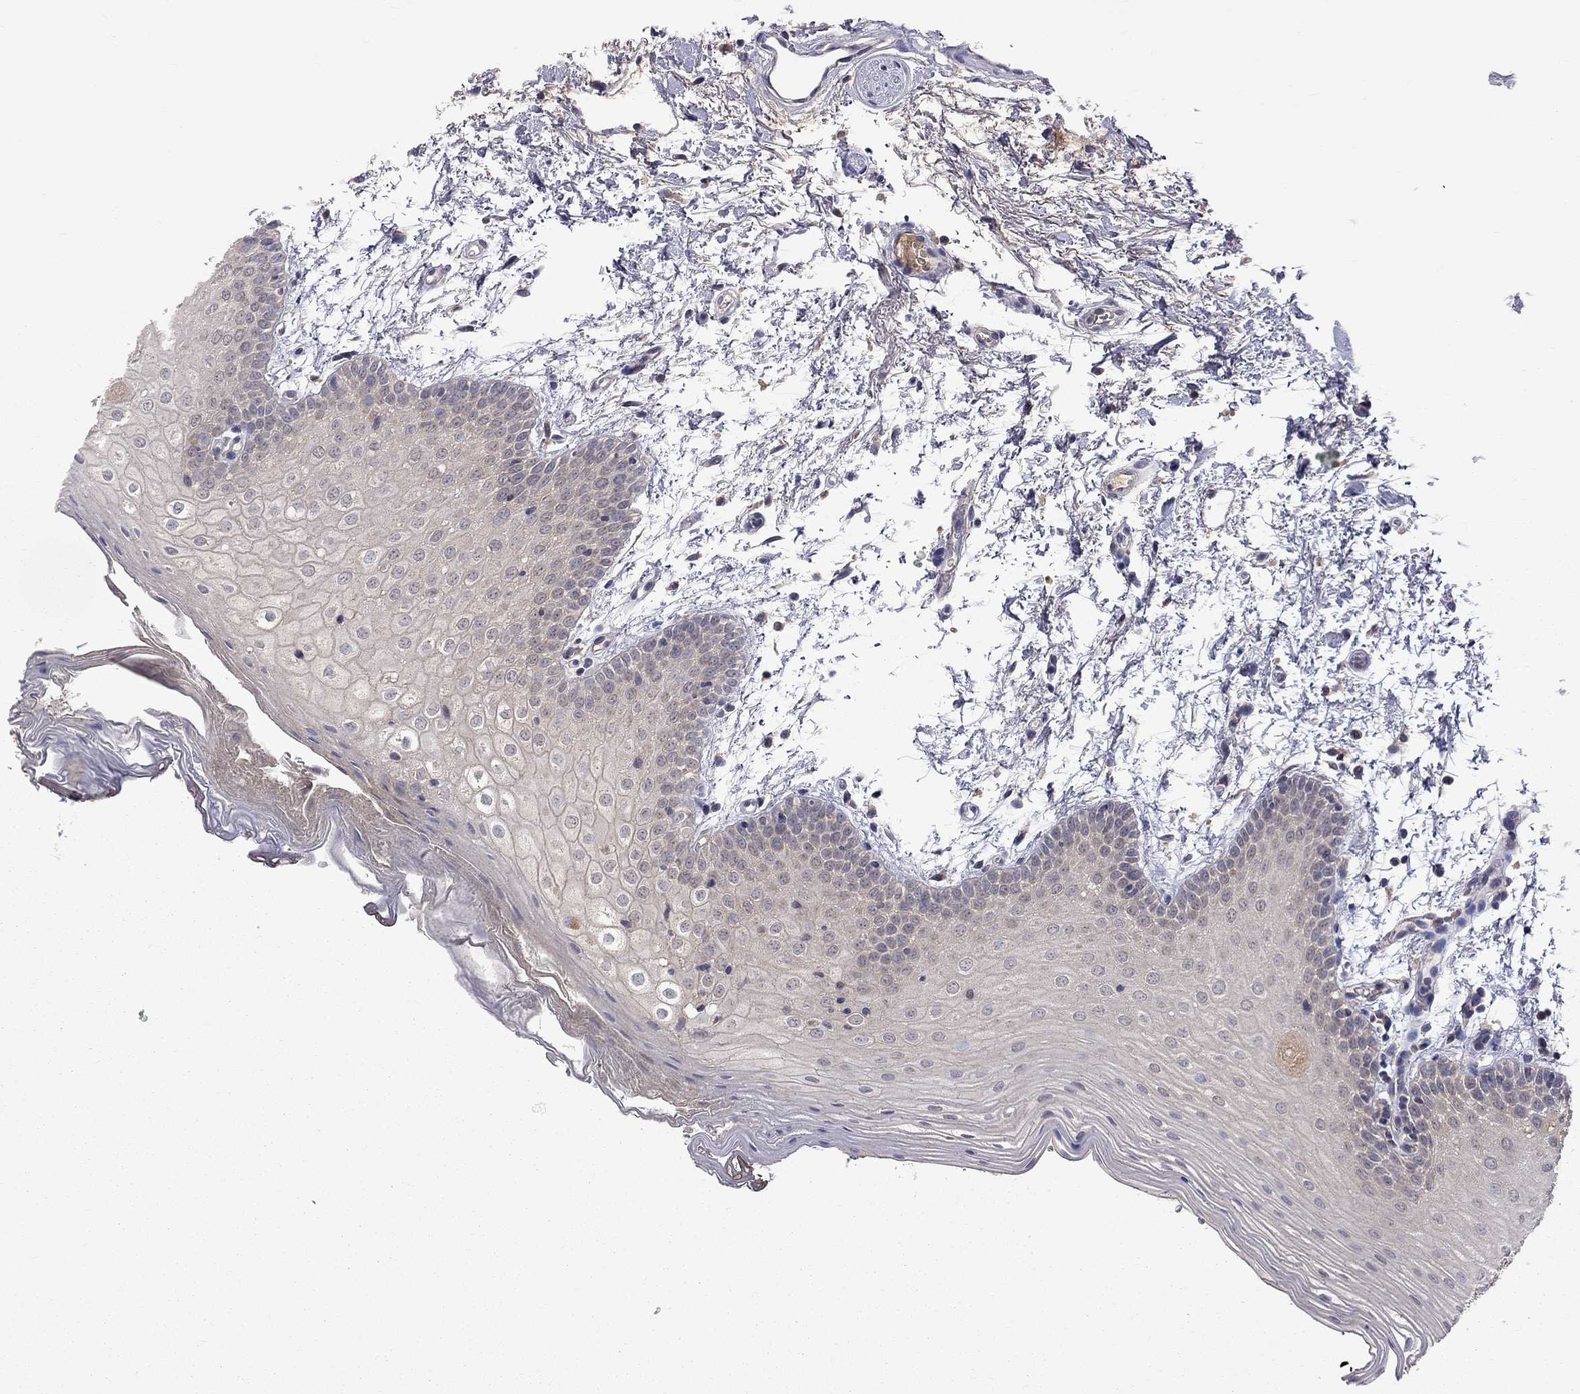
{"staining": {"intensity": "weak", "quantity": "<25%", "location": "cytoplasmic/membranous"}, "tissue": "oral mucosa", "cell_type": "Squamous epithelial cells", "image_type": "normal", "snomed": [{"axis": "morphology", "description": "Normal tissue, NOS"}, {"axis": "topography", "description": "Oral tissue"}, {"axis": "topography", "description": "Tounge, NOS"}], "caption": "Squamous epithelial cells show no significant staining in unremarkable oral mucosa. (DAB (3,3'-diaminobenzidine) IHC with hematoxylin counter stain).", "gene": "HTR6", "patient": {"sex": "female", "age": 86}}